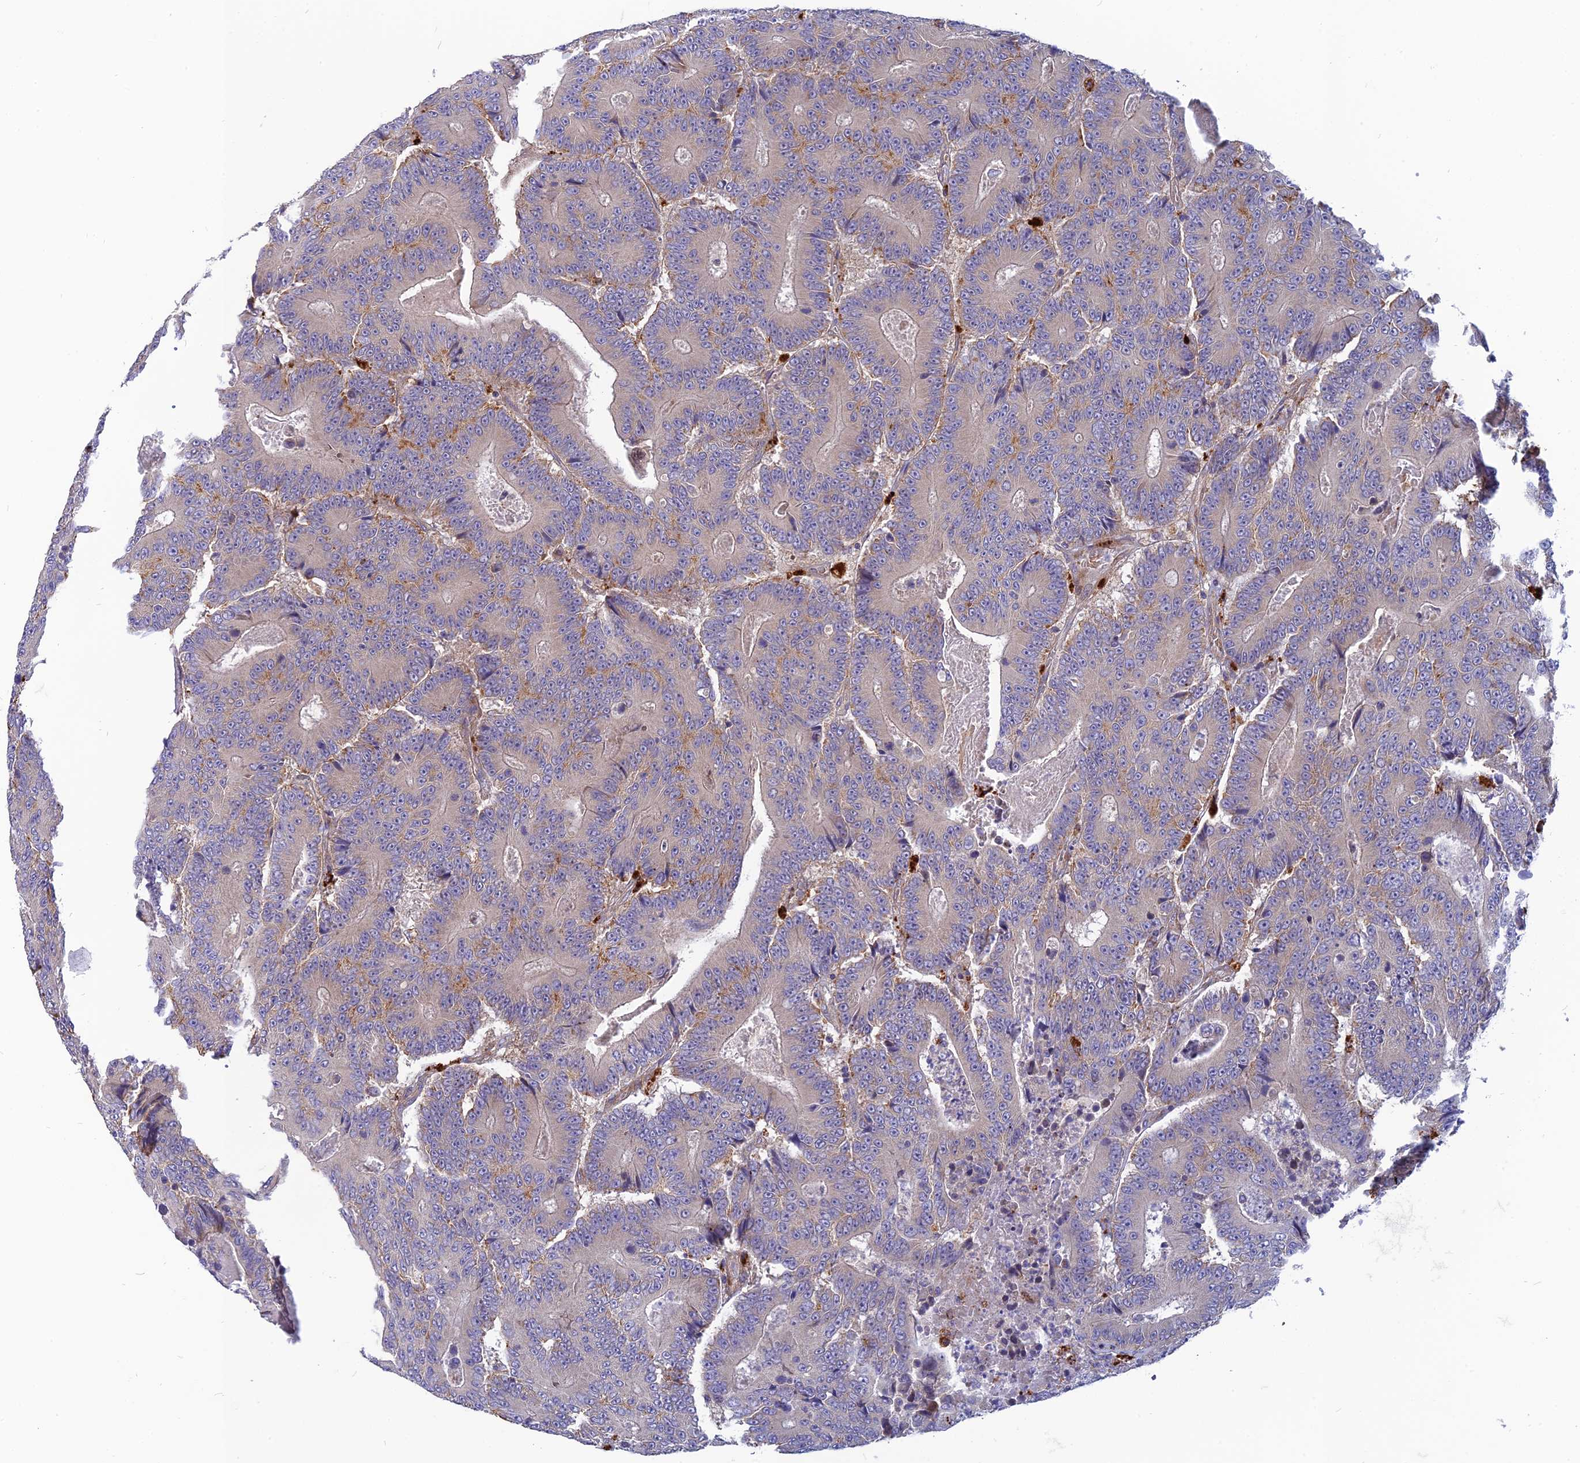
{"staining": {"intensity": "negative", "quantity": "none", "location": "none"}, "tissue": "colorectal cancer", "cell_type": "Tumor cells", "image_type": "cancer", "snomed": [{"axis": "morphology", "description": "Adenocarcinoma, NOS"}, {"axis": "topography", "description": "Colon"}], "caption": "This is an immunohistochemistry (IHC) micrograph of human colorectal cancer. There is no staining in tumor cells.", "gene": "PHKA2", "patient": {"sex": "male", "age": 83}}